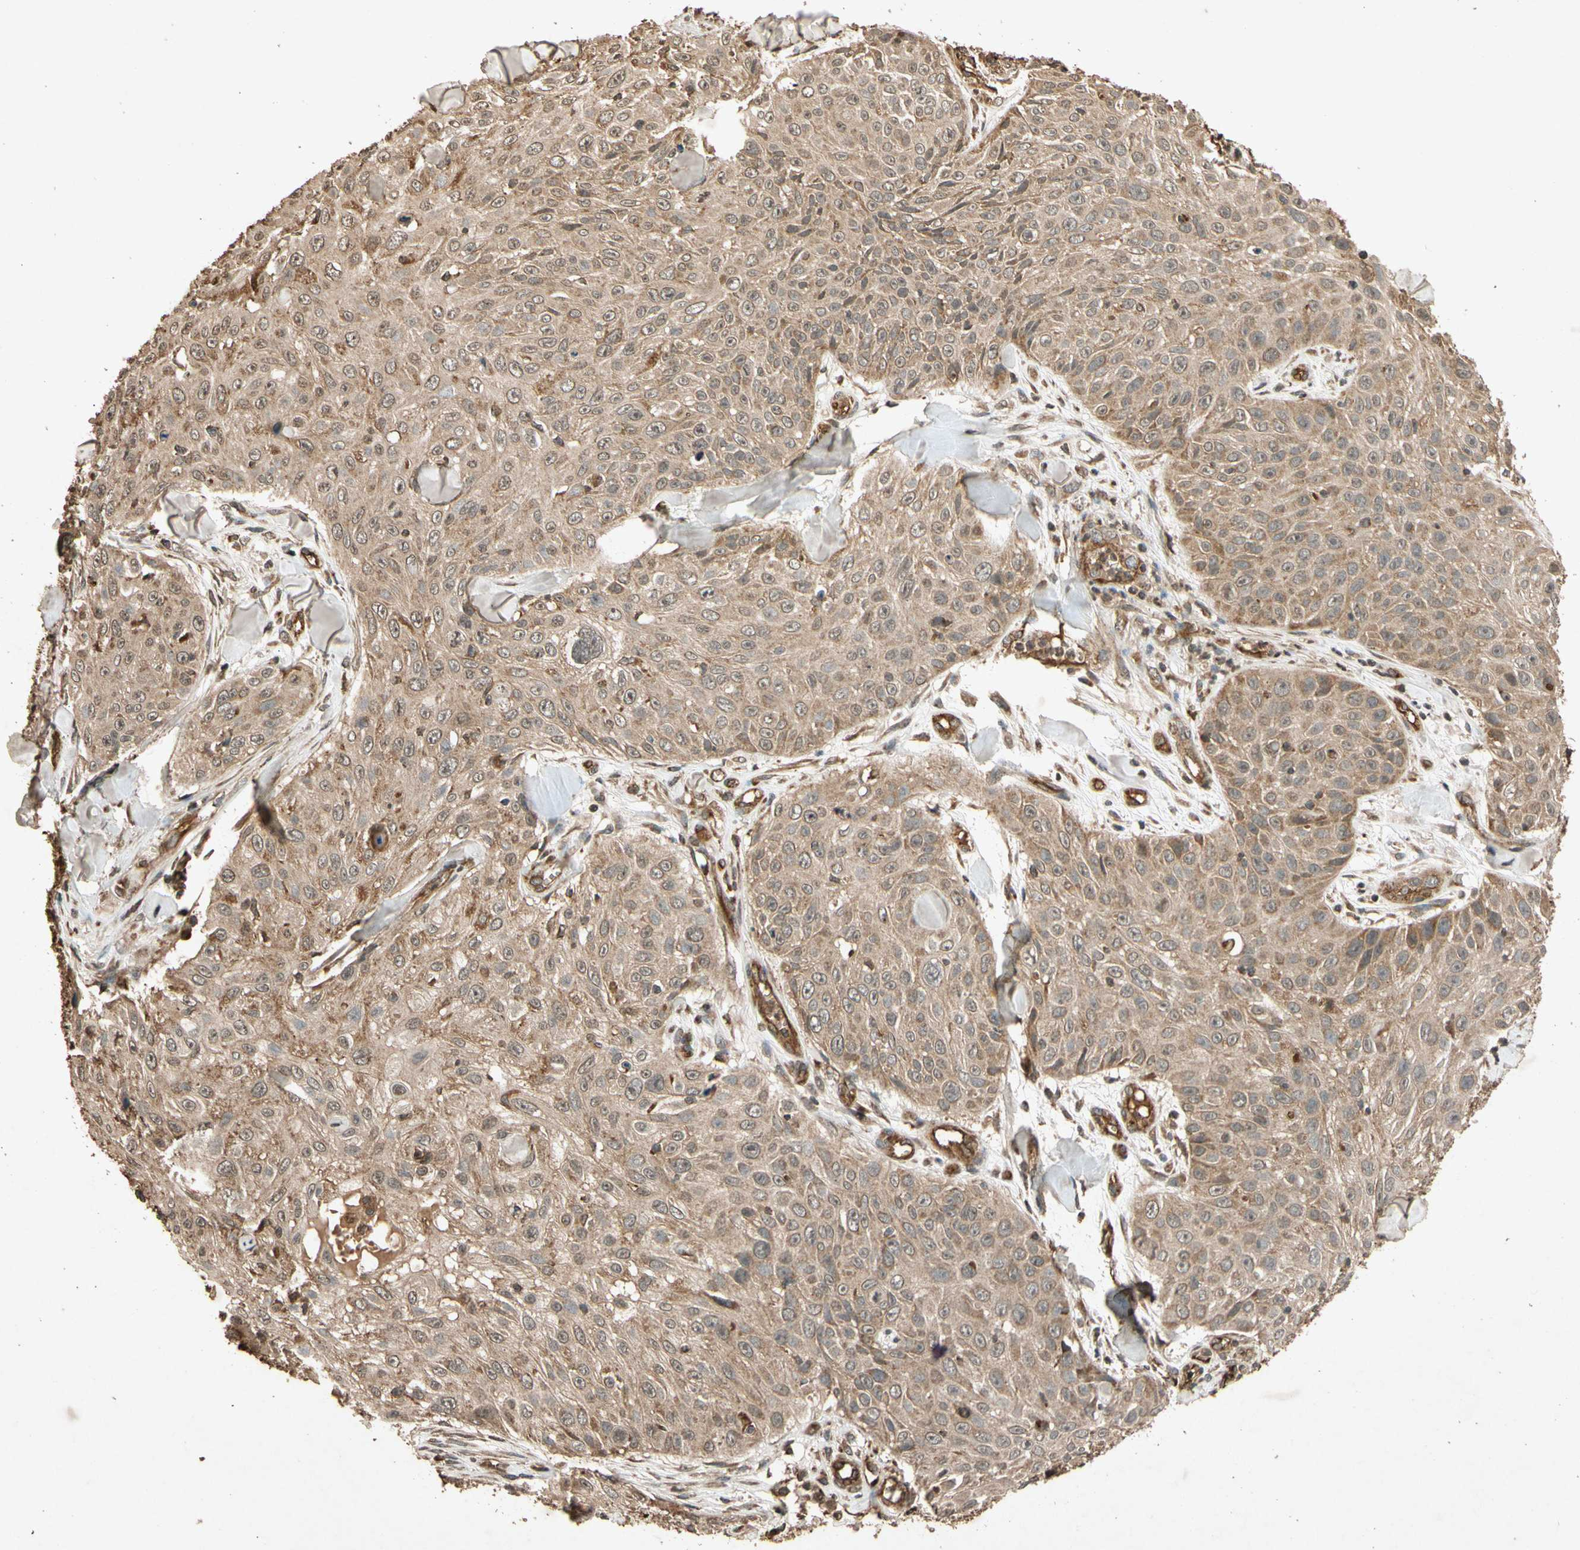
{"staining": {"intensity": "moderate", "quantity": ">75%", "location": "cytoplasmic/membranous"}, "tissue": "skin cancer", "cell_type": "Tumor cells", "image_type": "cancer", "snomed": [{"axis": "morphology", "description": "Squamous cell carcinoma, NOS"}, {"axis": "topography", "description": "Skin"}], "caption": "This micrograph exhibits skin cancer stained with IHC to label a protein in brown. The cytoplasmic/membranous of tumor cells show moderate positivity for the protein. Nuclei are counter-stained blue.", "gene": "TXN2", "patient": {"sex": "male", "age": 86}}